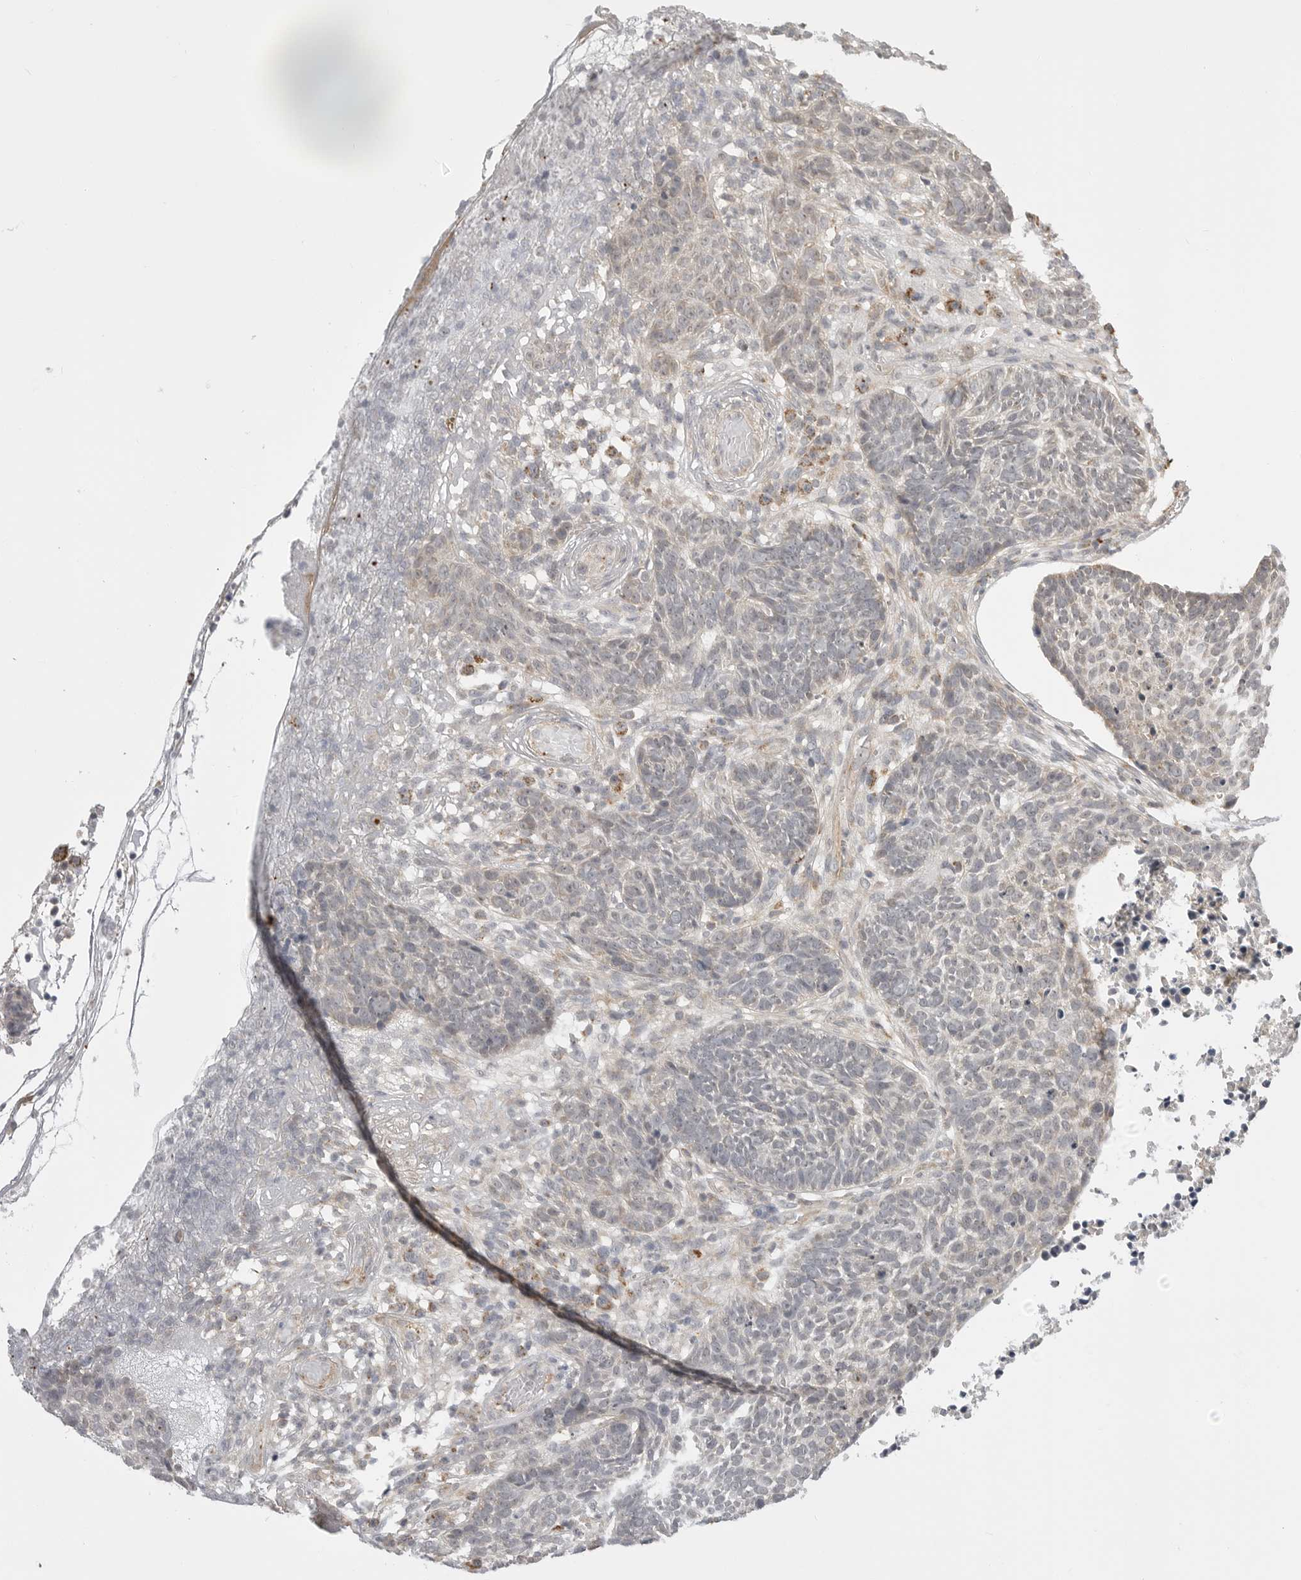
{"staining": {"intensity": "negative", "quantity": "none", "location": "none"}, "tissue": "skin cancer", "cell_type": "Tumor cells", "image_type": "cancer", "snomed": [{"axis": "morphology", "description": "Basal cell carcinoma"}, {"axis": "topography", "description": "Skin"}], "caption": "Tumor cells are negative for protein expression in human skin basal cell carcinoma.", "gene": "KALRN", "patient": {"sex": "male", "age": 85}}